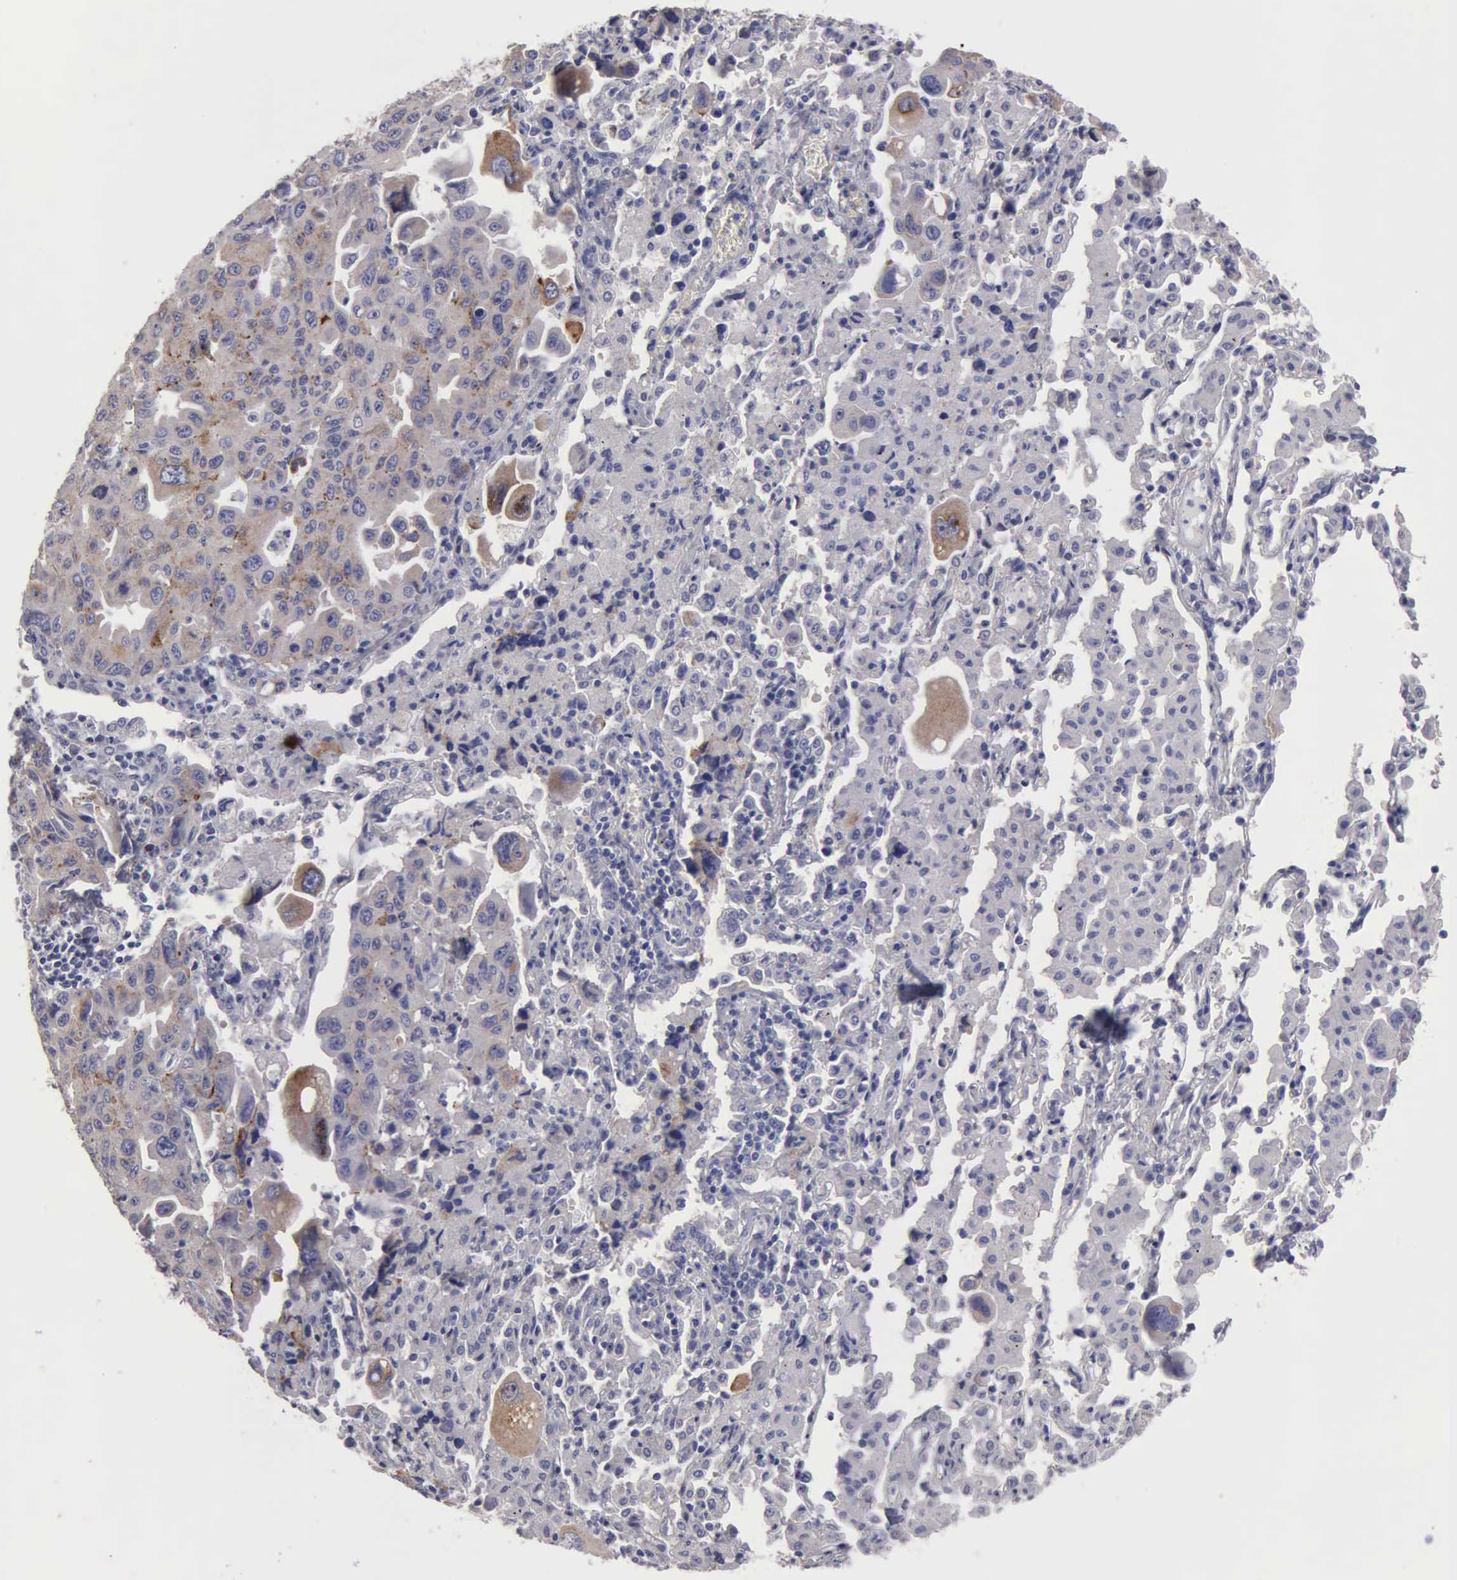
{"staining": {"intensity": "weak", "quantity": ">75%", "location": "cytoplasmic/membranous"}, "tissue": "lung cancer", "cell_type": "Tumor cells", "image_type": "cancer", "snomed": [{"axis": "morphology", "description": "Adenocarcinoma, NOS"}, {"axis": "topography", "description": "Lung"}], "caption": "Human lung cancer (adenocarcinoma) stained with a brown dye shows weak cytoplasmic/membranous positive positivity in approximately >75% of tumor cells.", "gene": "APP", "patient": {"sex": "male", "age": 64}}